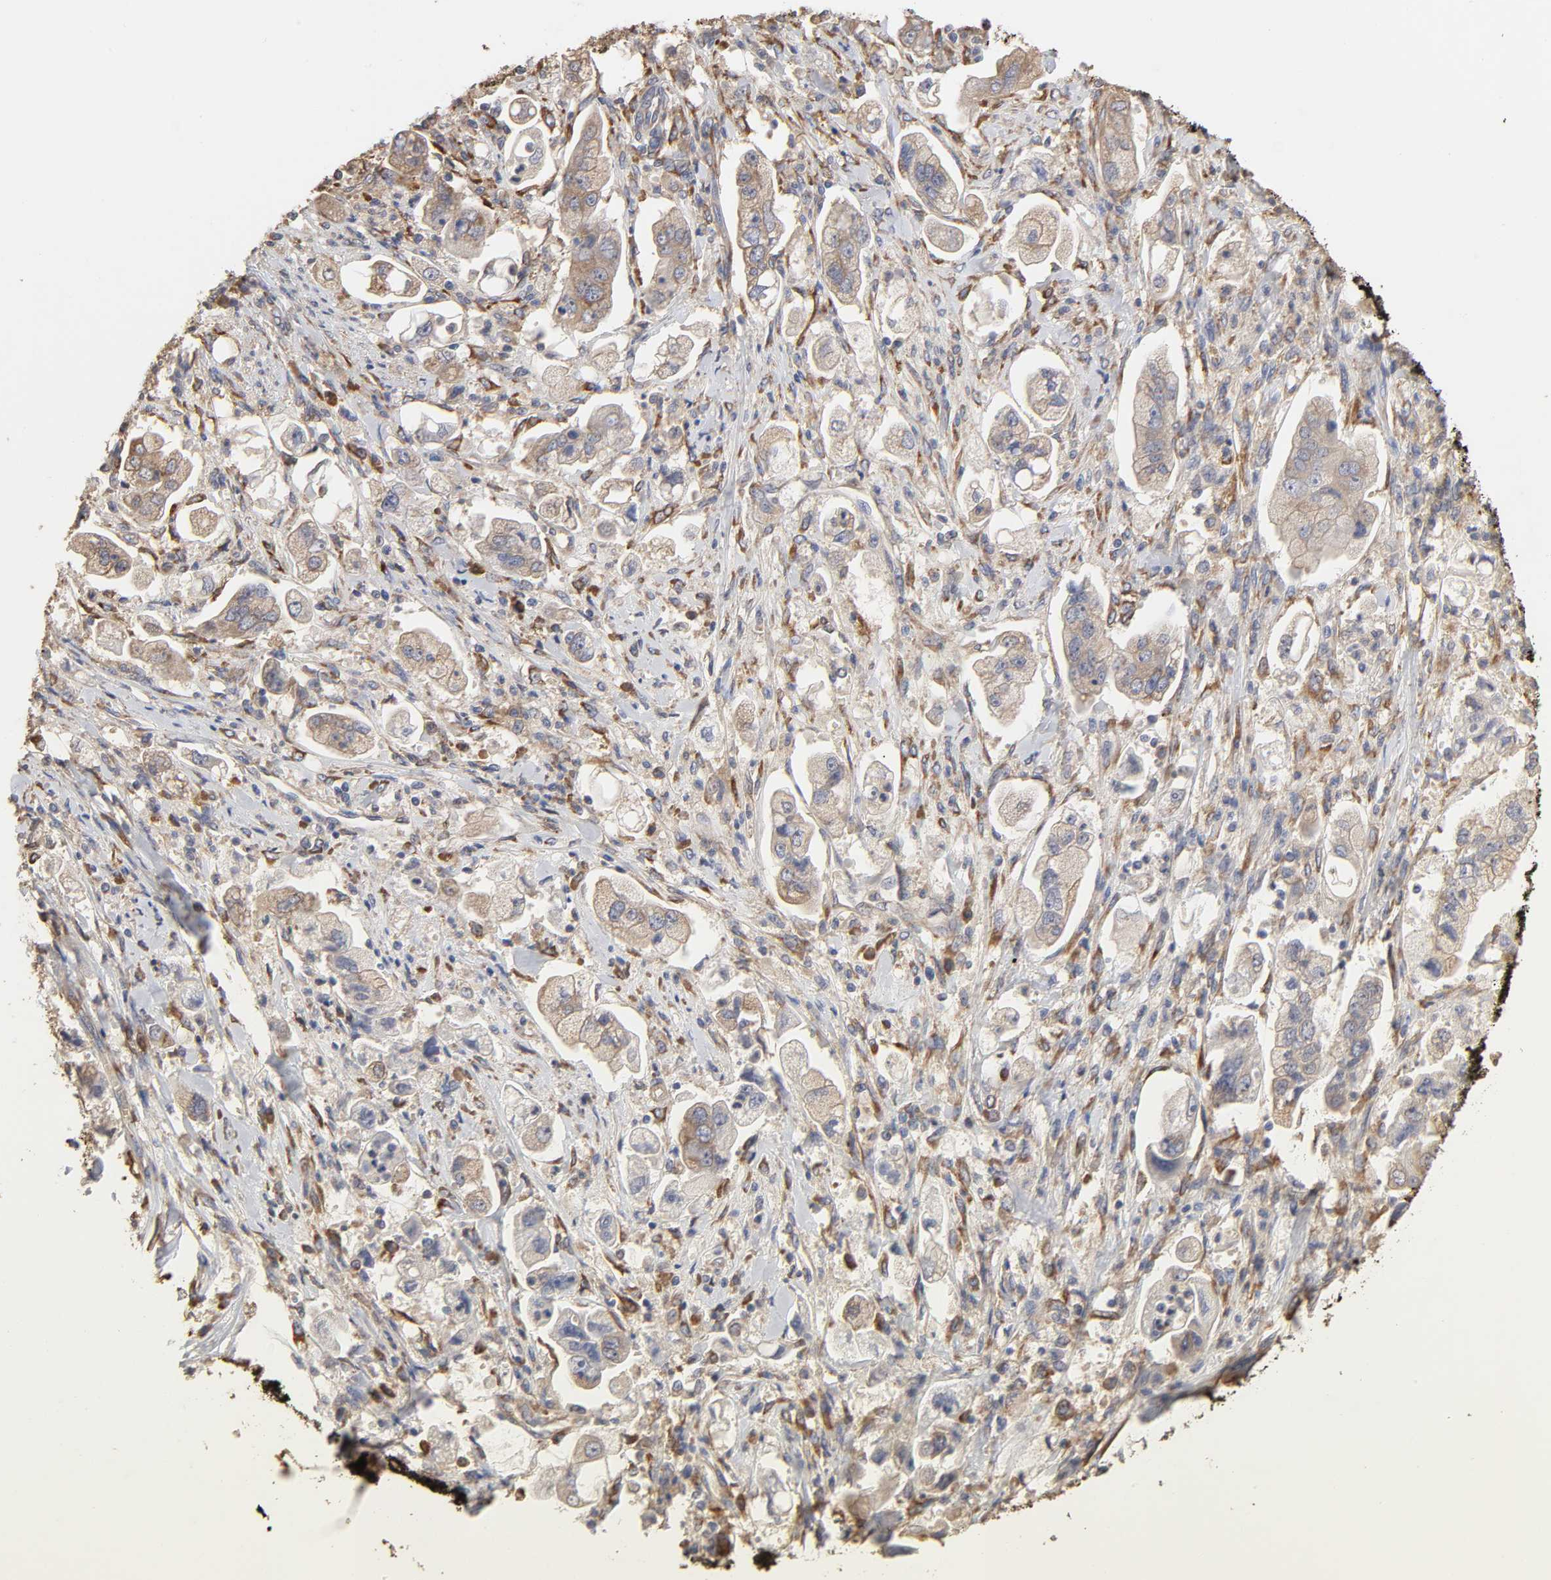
{"staining": {"intensity": "weak", "quantity": "25%-75%", "location": "cytoplasmic/membranous"}, "tissue": "stomach cancer", "cell_type": "Tumor cells", "image_type": "cancer", "snomed": [{"axis": "morphology", "description": "Adenocarcinoma, NOS"}, {"axis": "topography", "description": "Stomach"}], "caption": "A brown stain highlights weak cytoplasmic/membranous staining of a protein in human stomach cancer tumor cells.", "gene": "EIF4G2", "patient": {"sex": "male", "age": 62}}